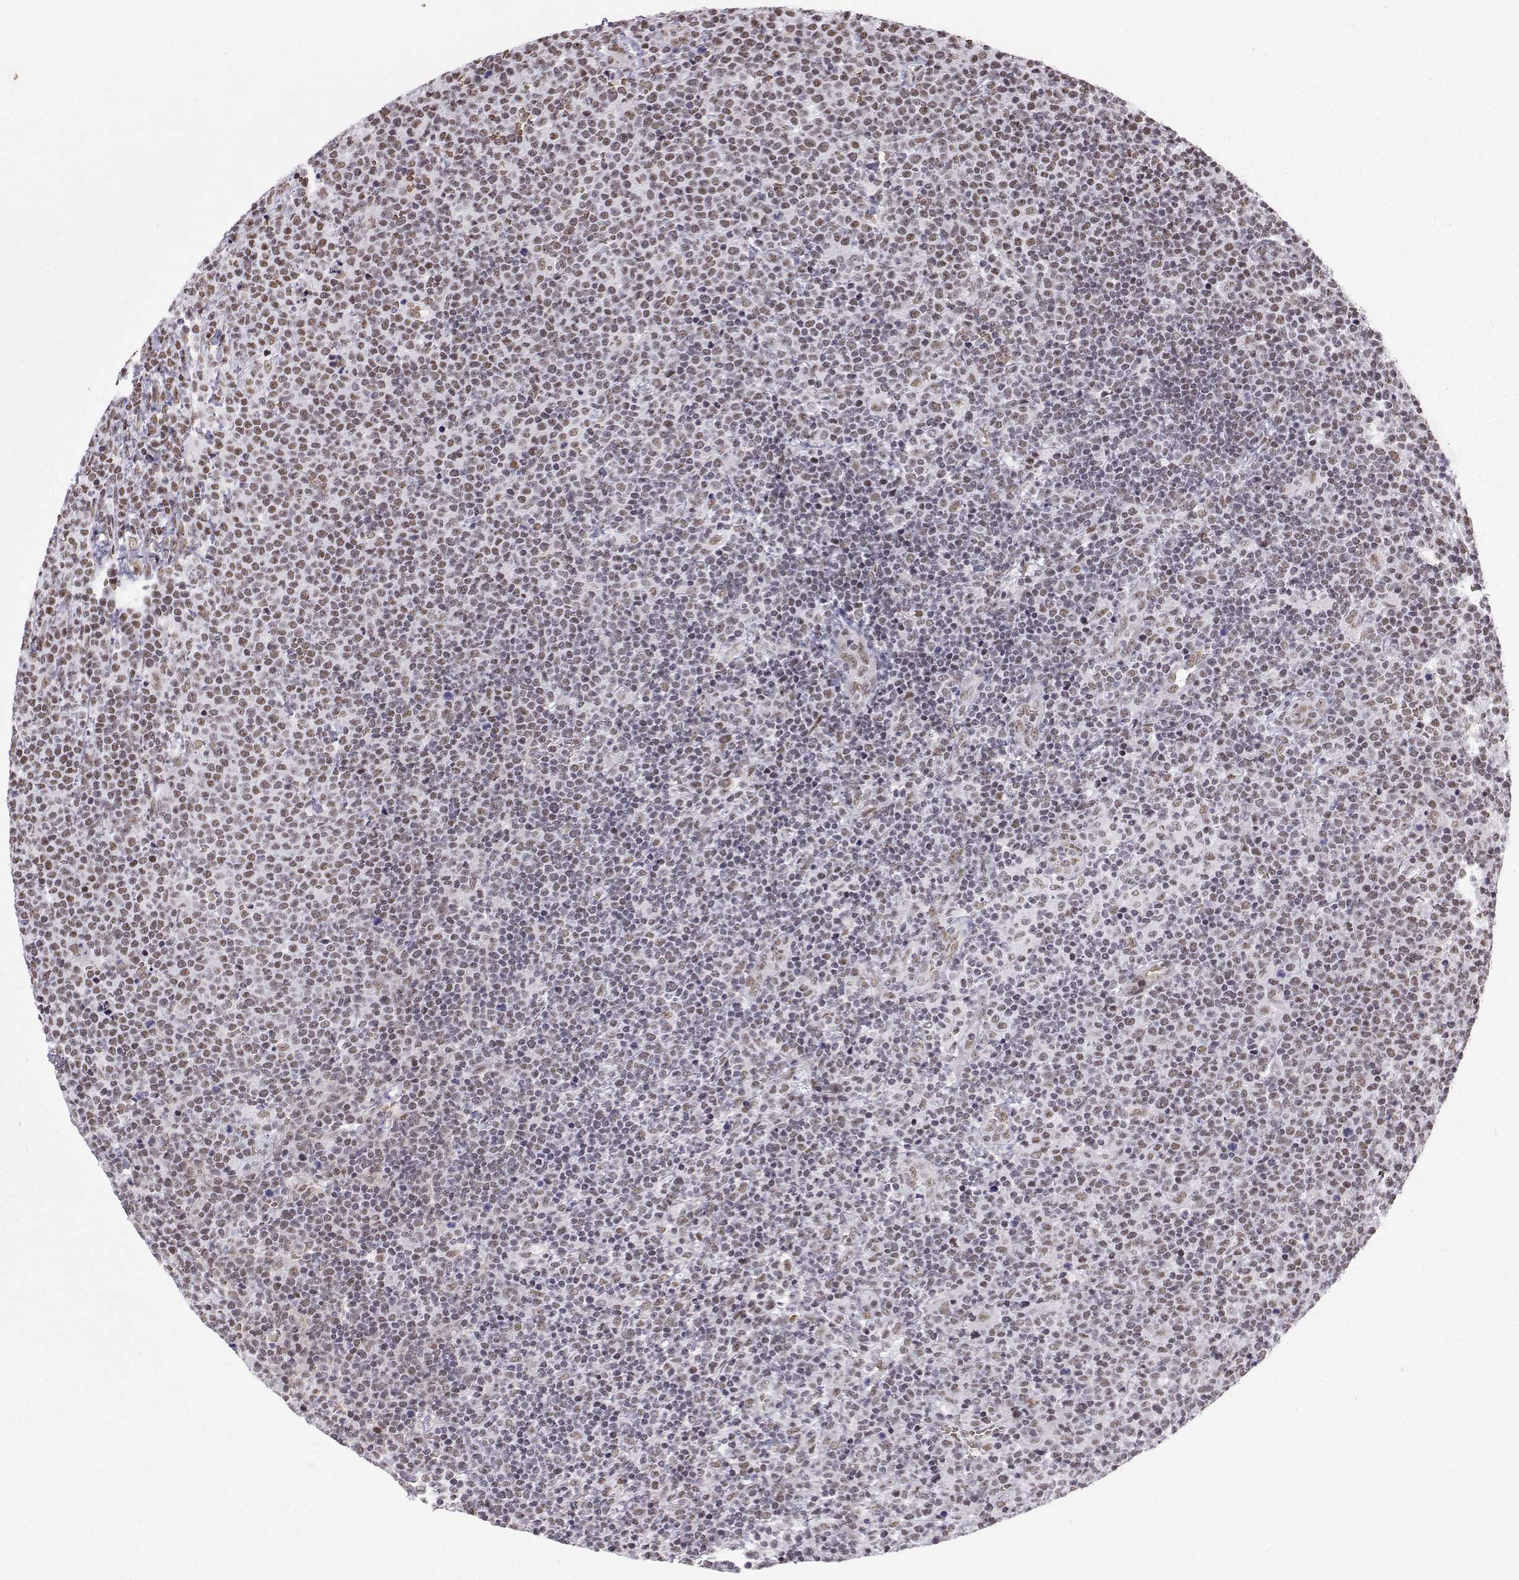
{"staining": {"intensity": "weak", "quantity": ">75%", "location": "nuclear"}, "tissue": "lymphoma", "cell_type": "Tumor cells", "image_type": "cancer", "snomed": [{"axis": "morphology", "description": "Malignant lymphoma, non-Hodgkin's type, High grade"}, {"axis": "topography", "description": "Lymph node"}], "caption": "Immunohistochemical staining of lymphoma demonstrates low levels of weak nuclear expression in approximately >75% of tumor cells.", "gene": "CCNK", "patient": {"sex": "male", "age": 61}}